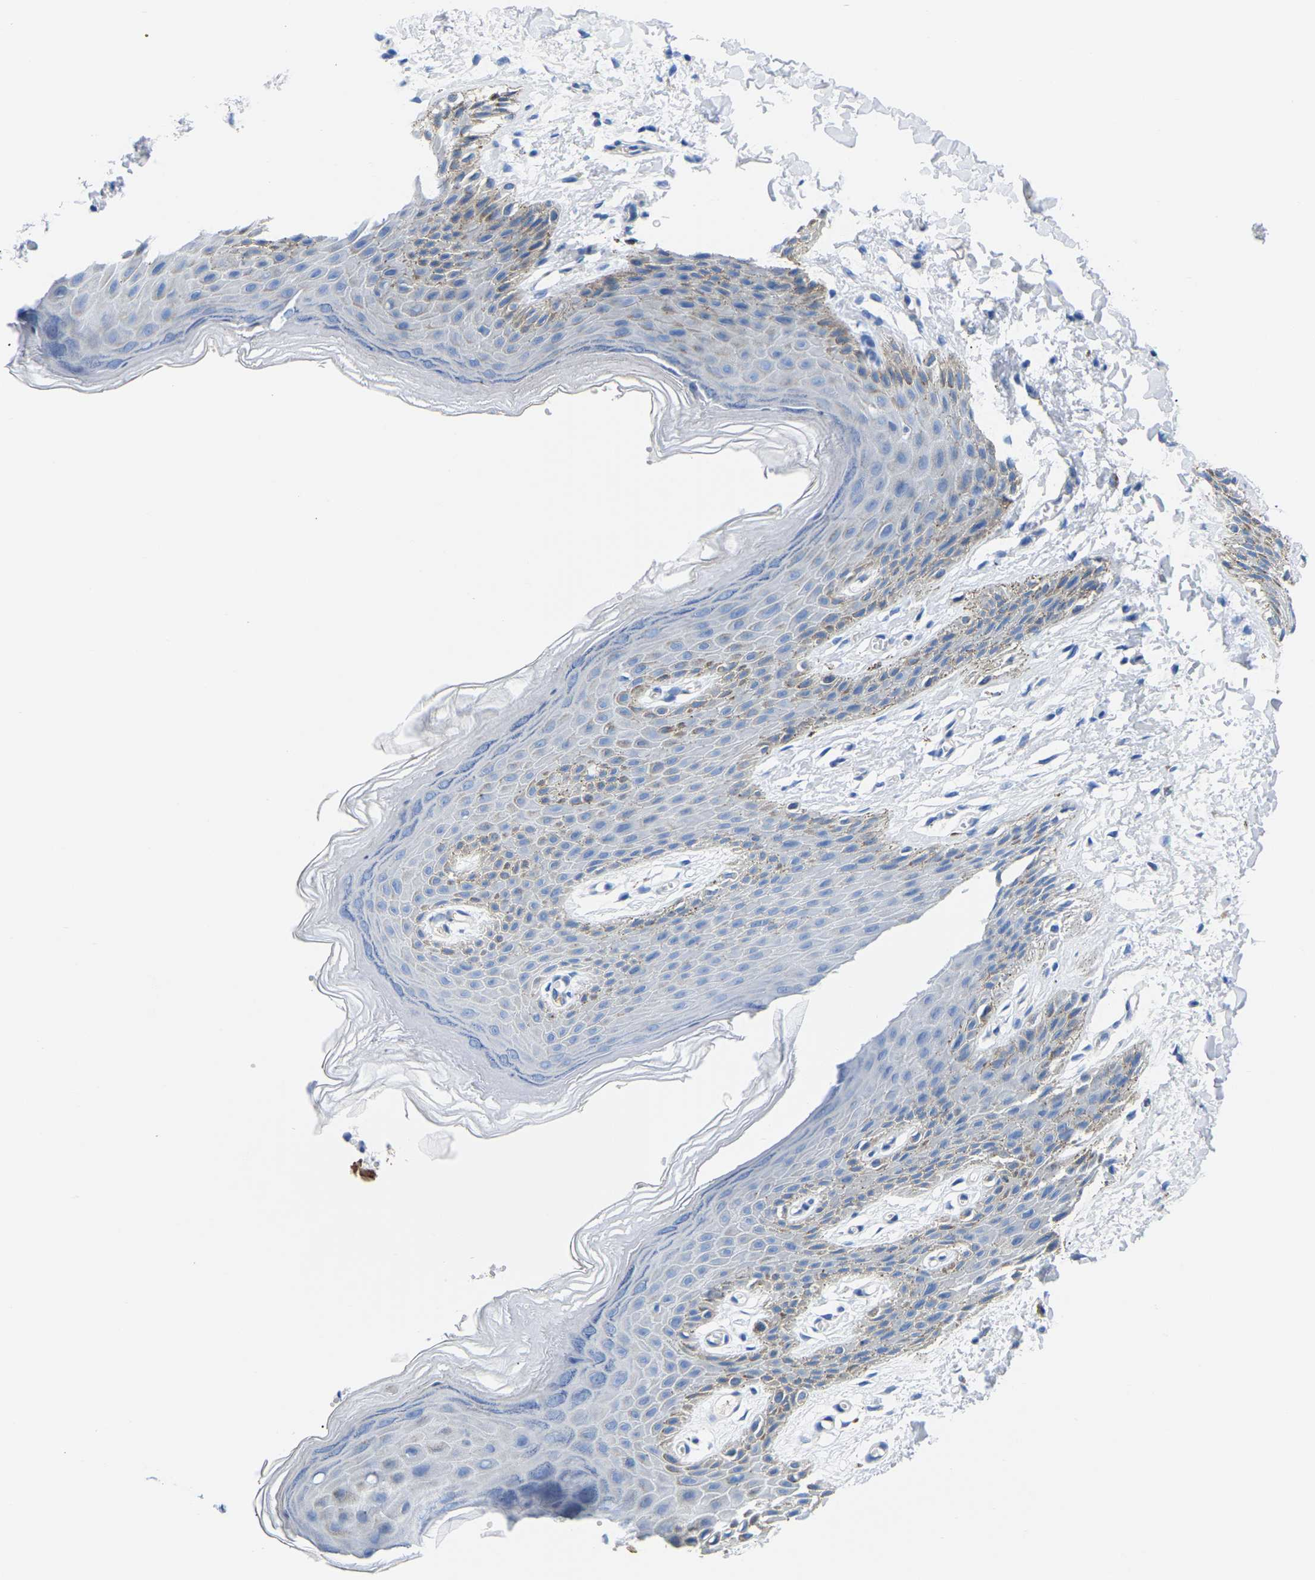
{"staining": {"intensity": "moderate", "quantity": "<25%", "location": "cytoplasmic/membranous"}, "tissue": "skin", "cell_type": "Epidermal cells", "image_type": "normal", "snomed": [{"axis": "morphology", "description": "Normal tissue, NOS"}, {"axis": "topography", "description": "Anal"}], "caption": "Epidermal cells display moderate cytoplasmic/membranous expression in approximately <25% of cells in normal skin. (Brightfield microscopy of DAB IHC at high magnification).", "gene": "UPK3A", "patient": {"sex": "male", "age": 44}}